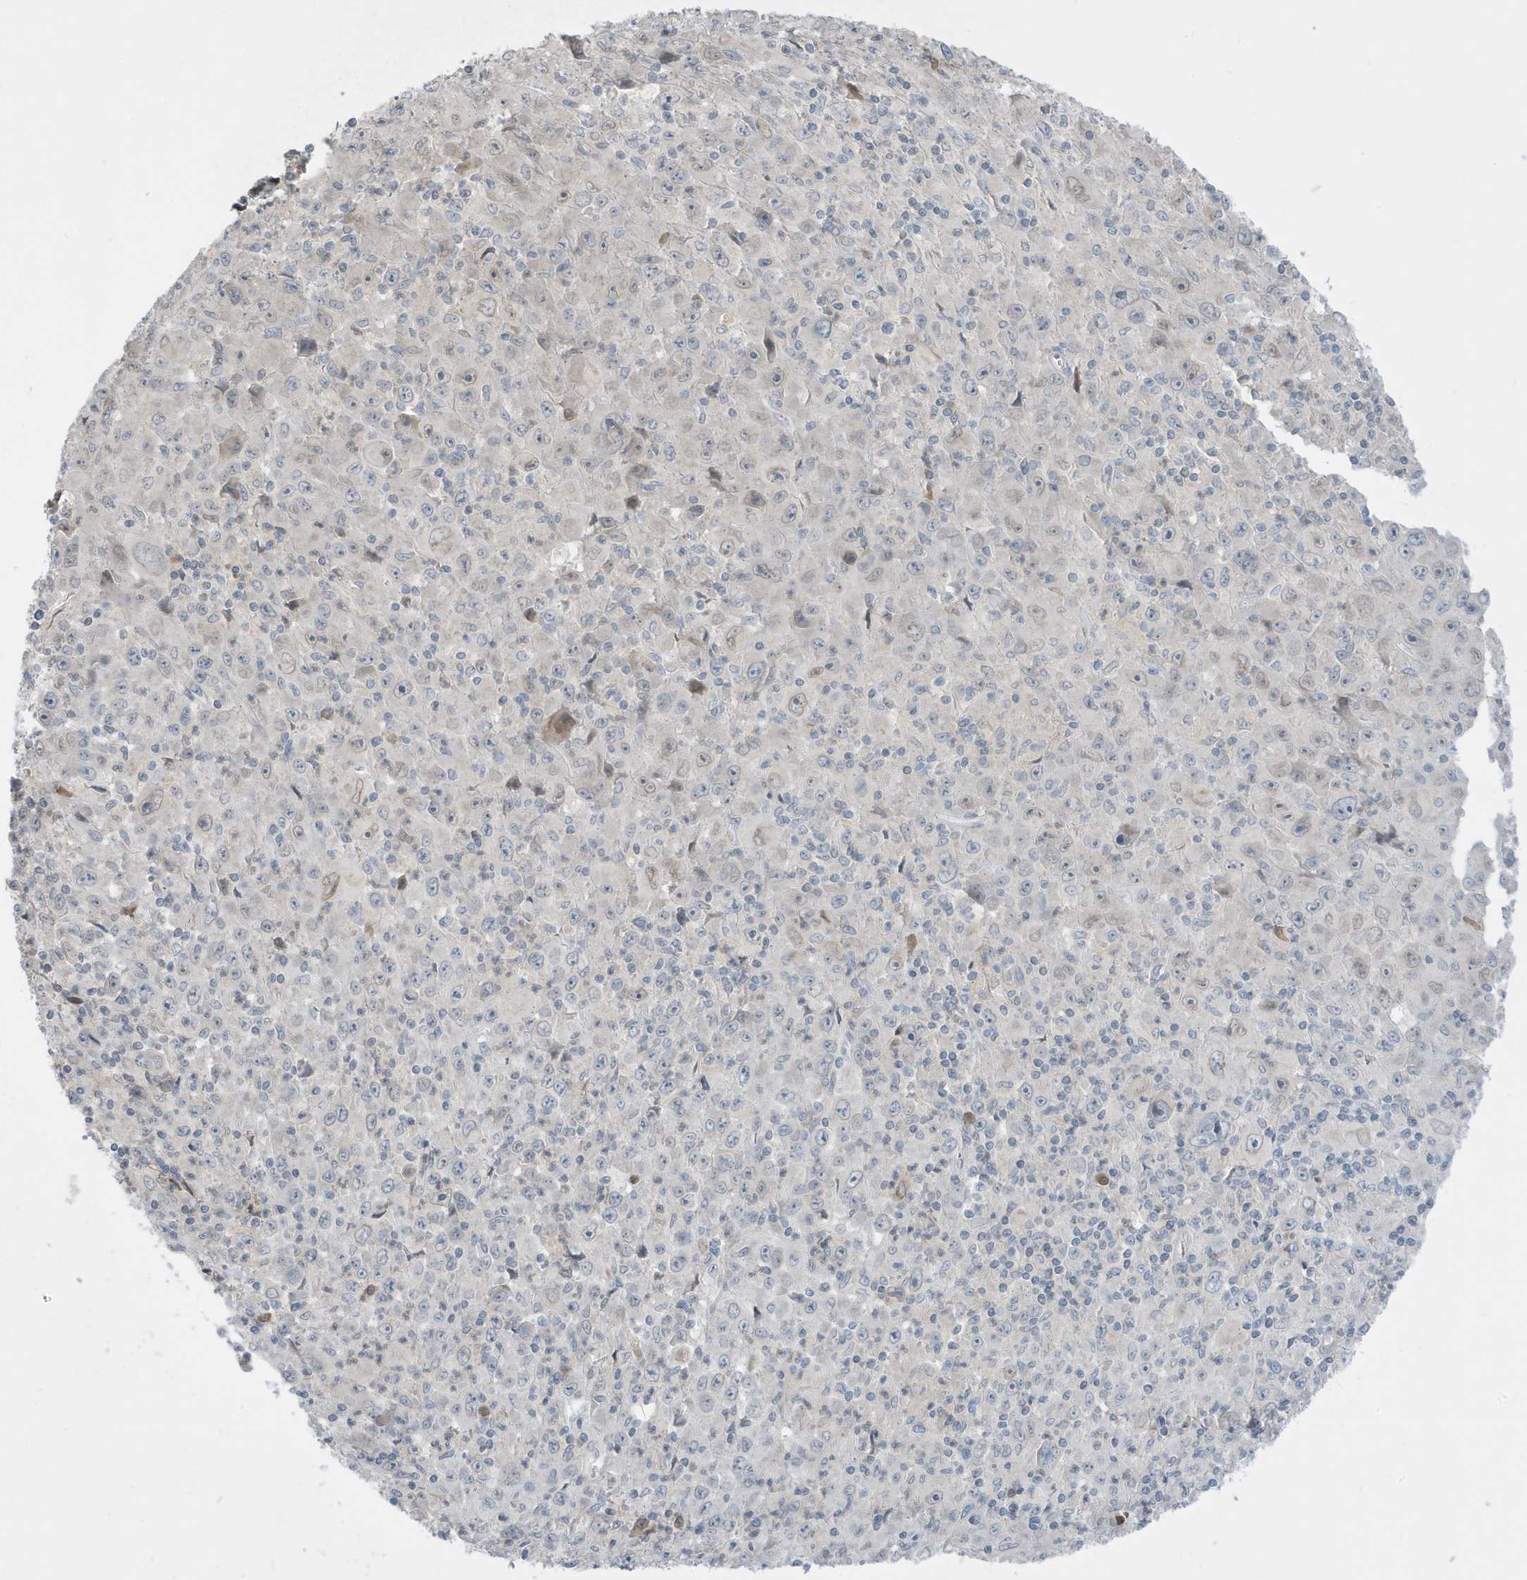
{"staining": {"intensity": "negative", "quantity": "none", "location": "none"}, "tissue": "melanoma", "cell_type": "Tumor cells", "image_type": "cancer", "snomed": [{"axis": "morphology", "description": "Malignant melanoma, Metastatic site"}, {"axis": "topography", "description": "Skin"}], "caption": "This is an immunohistochemistry (IHC) photomicrograph of malignant melanoma (metastatic site). There is no staining in tumor cells.", "gene": "FNDC1", "patient": {"sex": "female", "age": 56}}